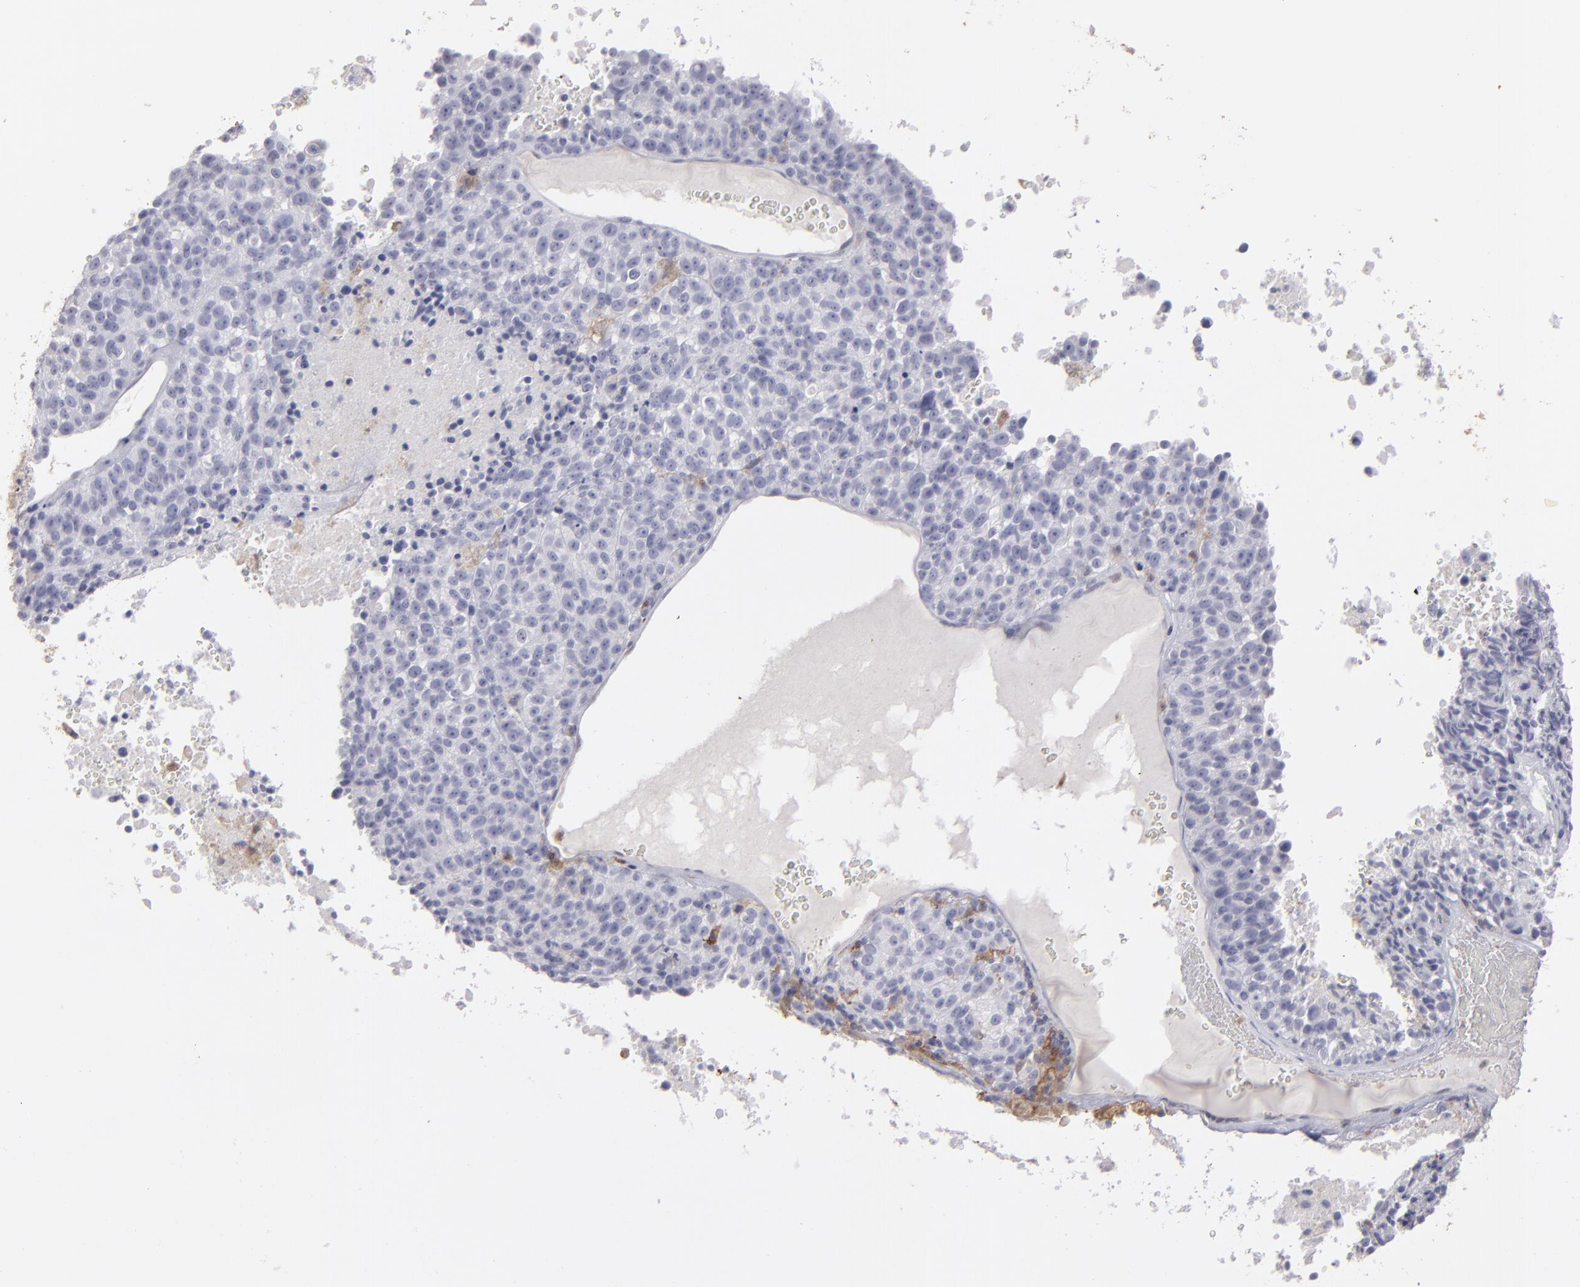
{"staining": {"intensity": "moderate", "quantity": "<25%", "location": "cytoplasmic/membranous"}, "tissue": "melanoma", "cell_type": "Tumor cells", "image_type": "cancer", "snomed": [{"axis": "morphology", "description": "Malignant melanoma, Metastatic site"}, {"axis": "topography", "description": "Cerebral cortex"}], "caption": "A low amount of moderate cytoplasmic/membranous expression is seen in approximately <25% of tumor cells in malignant melanoma (metastatic site) tissue. (DAB (3,3'-diaminobenzidine) IHC with brightfield microscopy, high magnification).", "gene": "SEMA3G", "patient": {"sex": "female", "age": 52}}